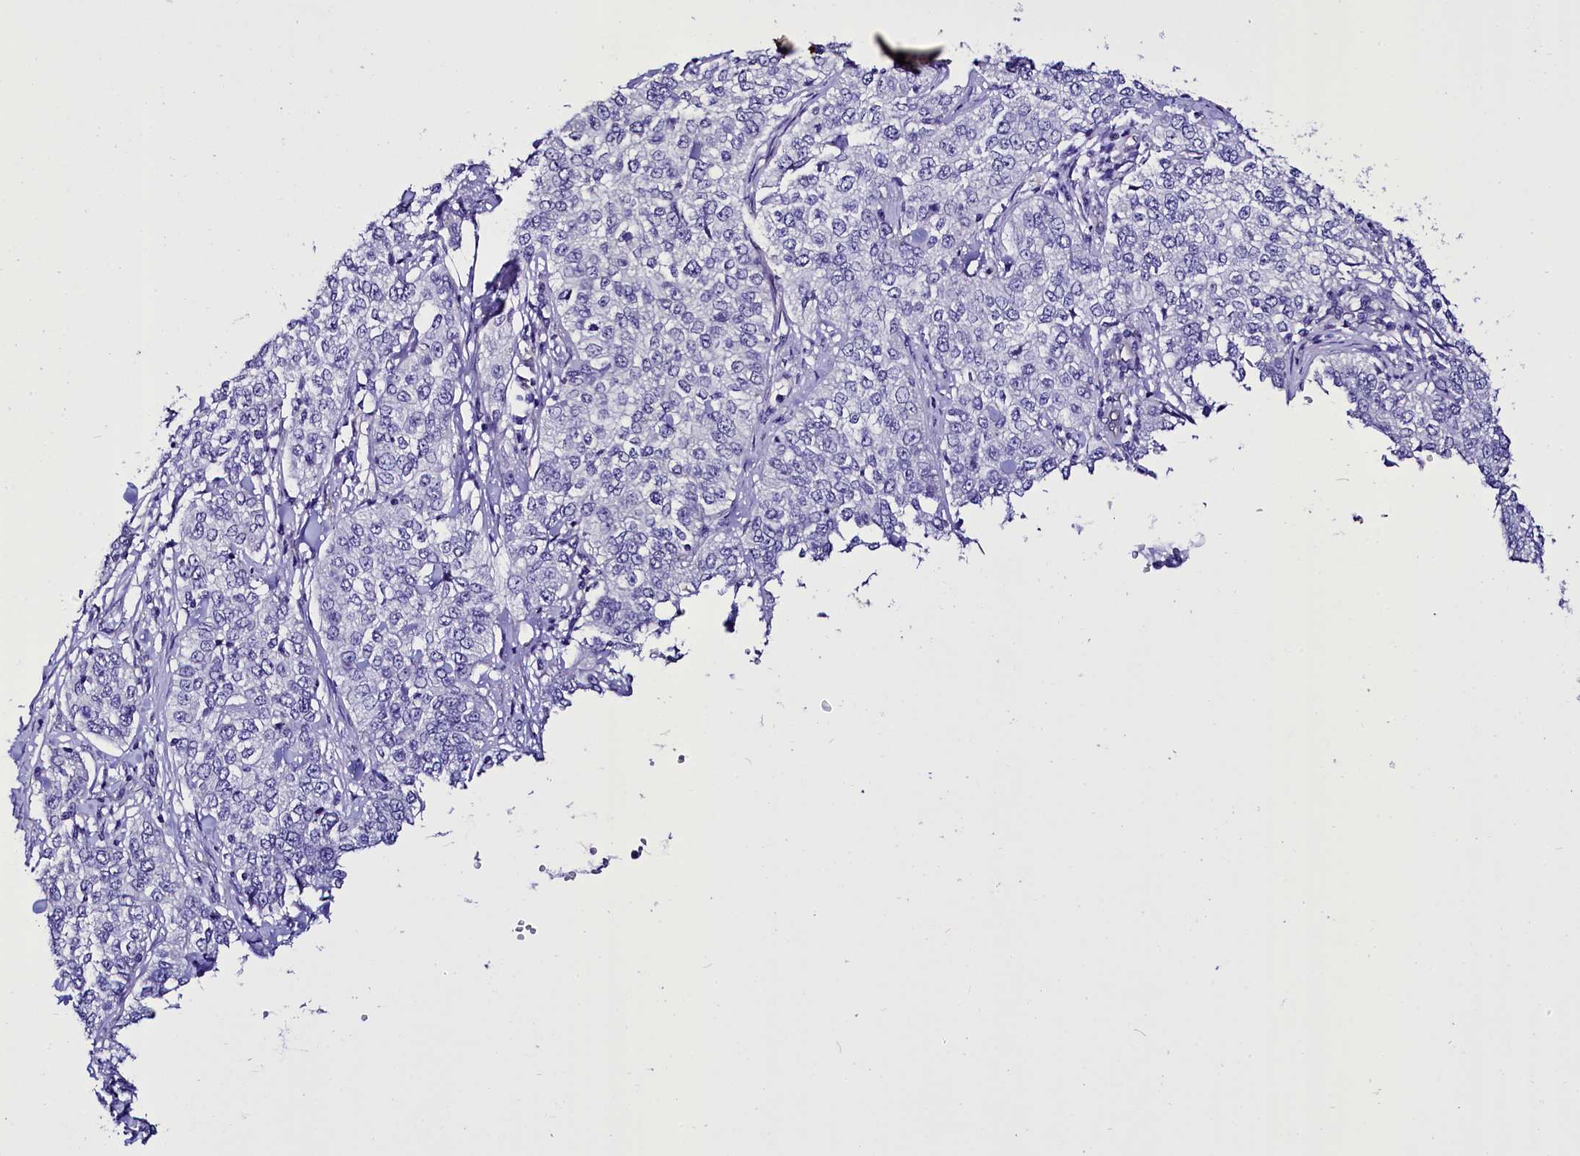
{"staining": {"intensity": "negative", "quantity": "none", "location": "none"}, "tissue": "cervical cancer", "cell_type": "Tumor cells", "image_type": "cancer", "snomed": [{"axis": "morphology", "description": "Squamous cell carcinoma, NOS"}, {"axis": "topography", "description": "Cervix"}], "caption": "Tumor cells show no significant protein expression in squamous cell carcinoma (cervical). Brightfield microscopy of IHC stained with DAB (brown) and hematoxylin (blue), captured at high magnification.", "gene": "STXBP1", "patient": {"sex": "female", "age": 35}}